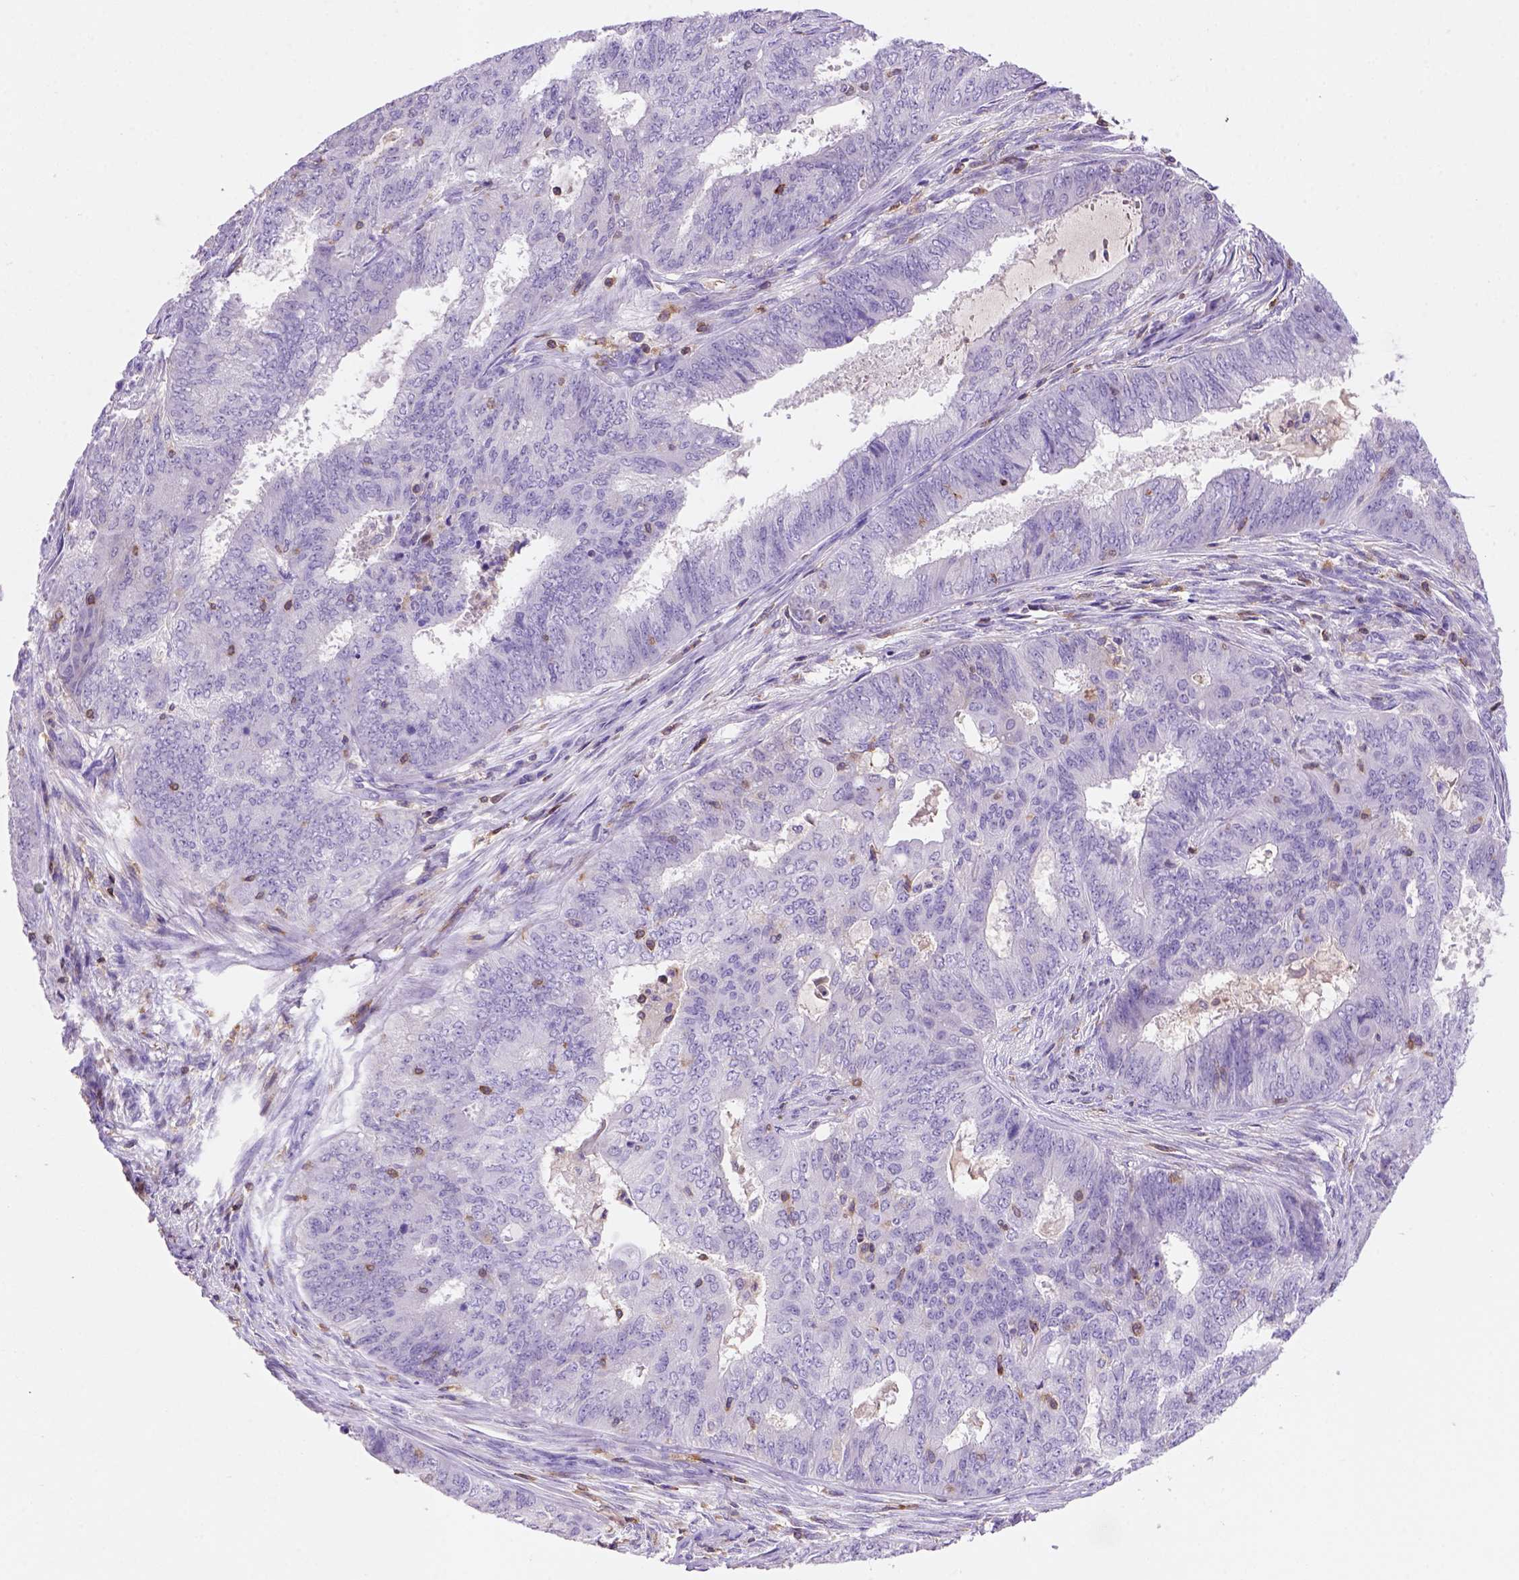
{"staining": {"intensity": "negative", "quantity": "none", "location": "none"}, "tissue": "endometrial cancer", "cell_type": "Tumor cells", "image_type": "cancer", "snomed": [{"axis": "morphology", "description": "Adenocarcinoma, NOS"}, {"axis": "topography", "description": "Endometrium"}], "caption": "Tumor cells are negative for brown protein staining in endometrial cancer.", "gene": "INPP5D", "patient": {"sex": "female", "age": 62}}